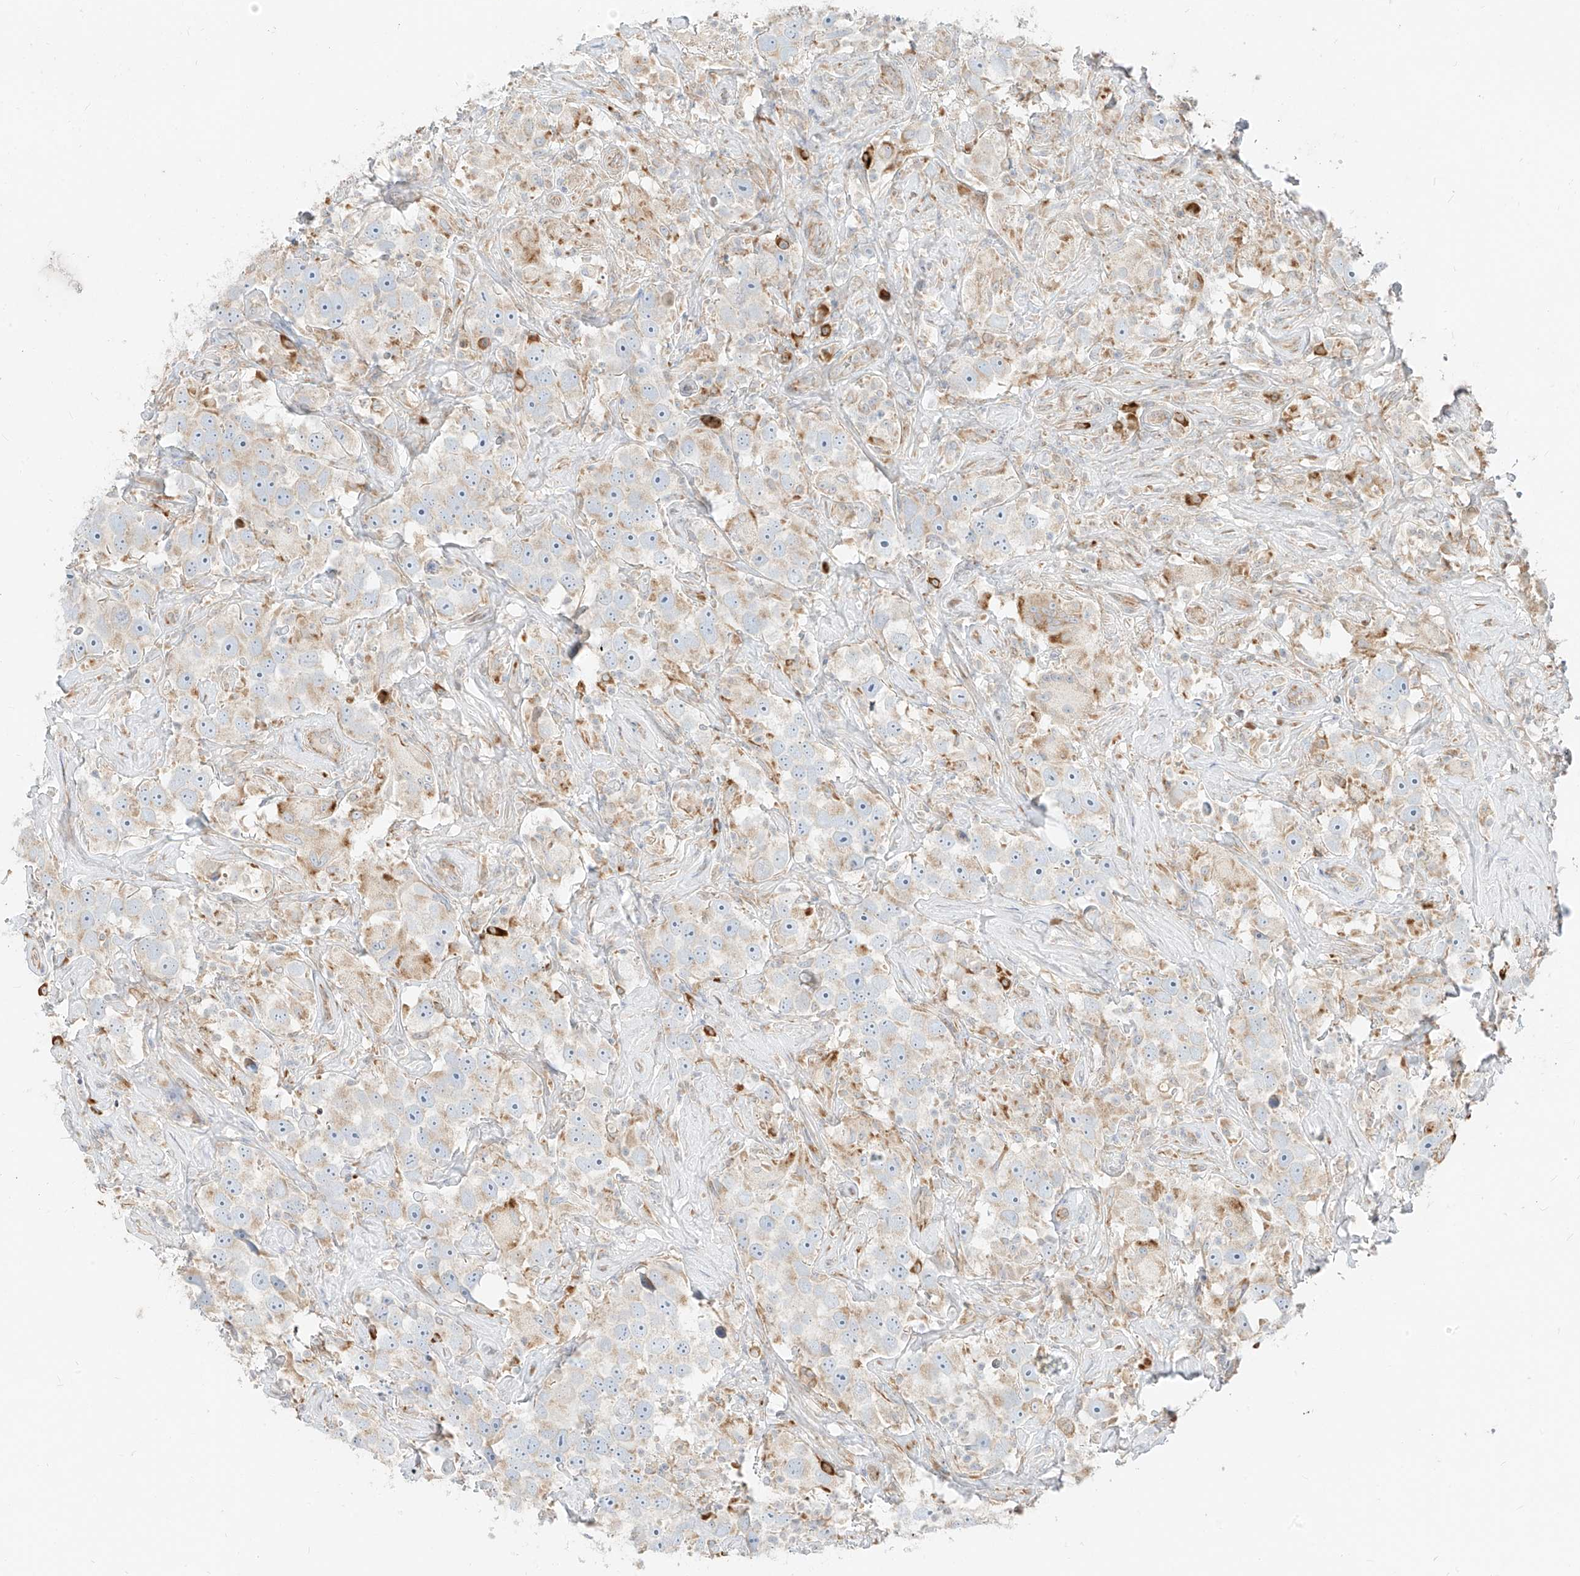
{"staining": {"intensity": "weak", "quantity": "<25%", "location": "cytoplasmic/membranous"}, "tissue": "testis cancer", "cell_type": "Tumor cells", "image_type": "cancer", "snomed": [{"axis": "morphology", "description": "Seminoma, NOS"}, {"axis": "topography", "description": "Testis"}], "caption": "The micrograph displays no staining of tumor cells in testis cancer (seminoma).", "gene": "STT3A", "patient": {"sex": "male", "age": 49}}